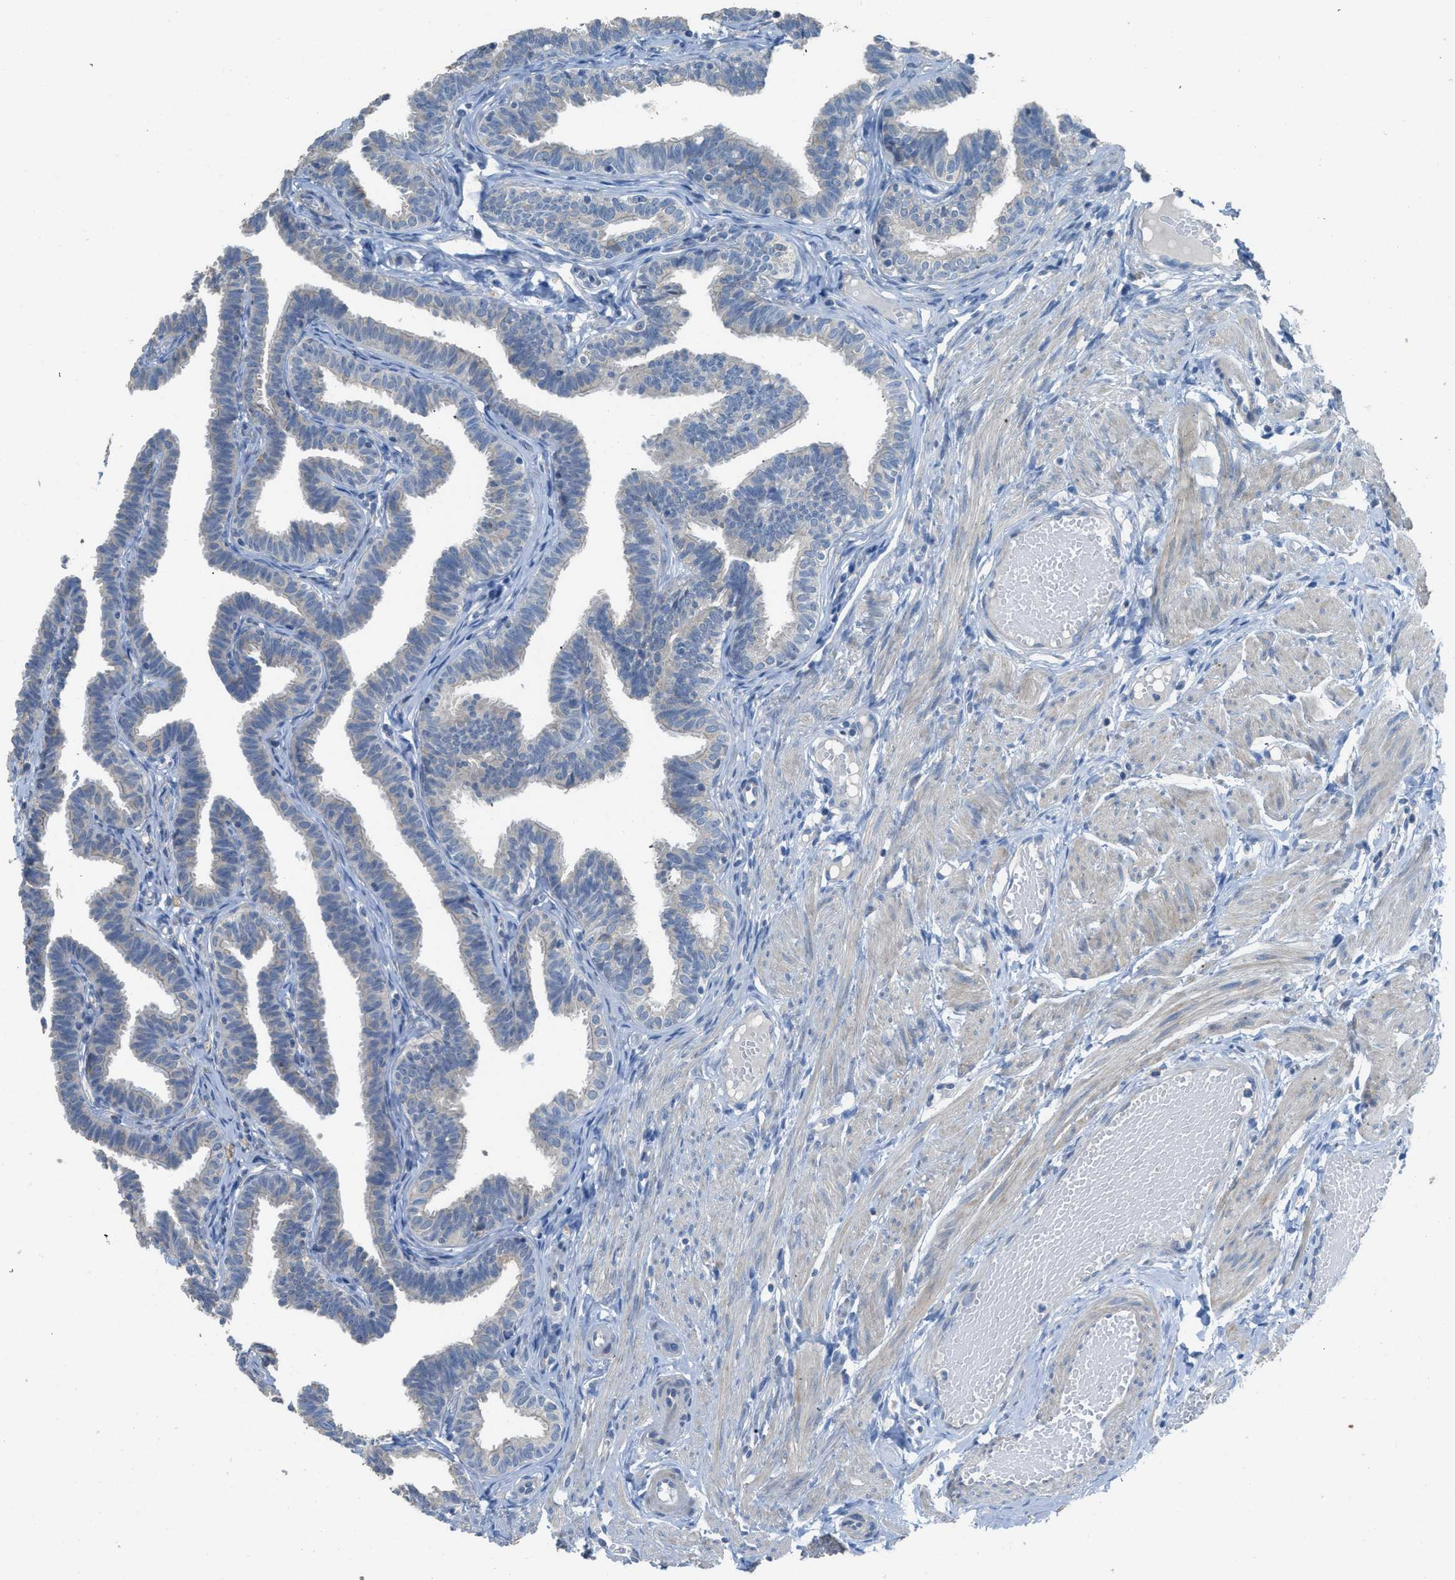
{"staining": {"intensity": "weak", "quantity": "<25%", "location": "cytoplasmic/membranous"}, "tissue": "fallopian tube", "cell_type": "Glandular cells", "image_type": "normal", "snomed": [{"axis": "morphology", "description": "Normal tissue, NOS"}, {"axis": "topography", "description": "Fallopian tube"}, {"axis": "topography", "description": "Ovary"}], "caption": "DAB (3,3'-diaminobenzidine) immunohistochemical staining of benign human fallopian tube displays no significant staining in glandular cells. (DAB (3,3'-diaminobenzidine) IHC, high magnification).", "gene": "TIMD4", "patient": {"sex": "female", "age": 23}}